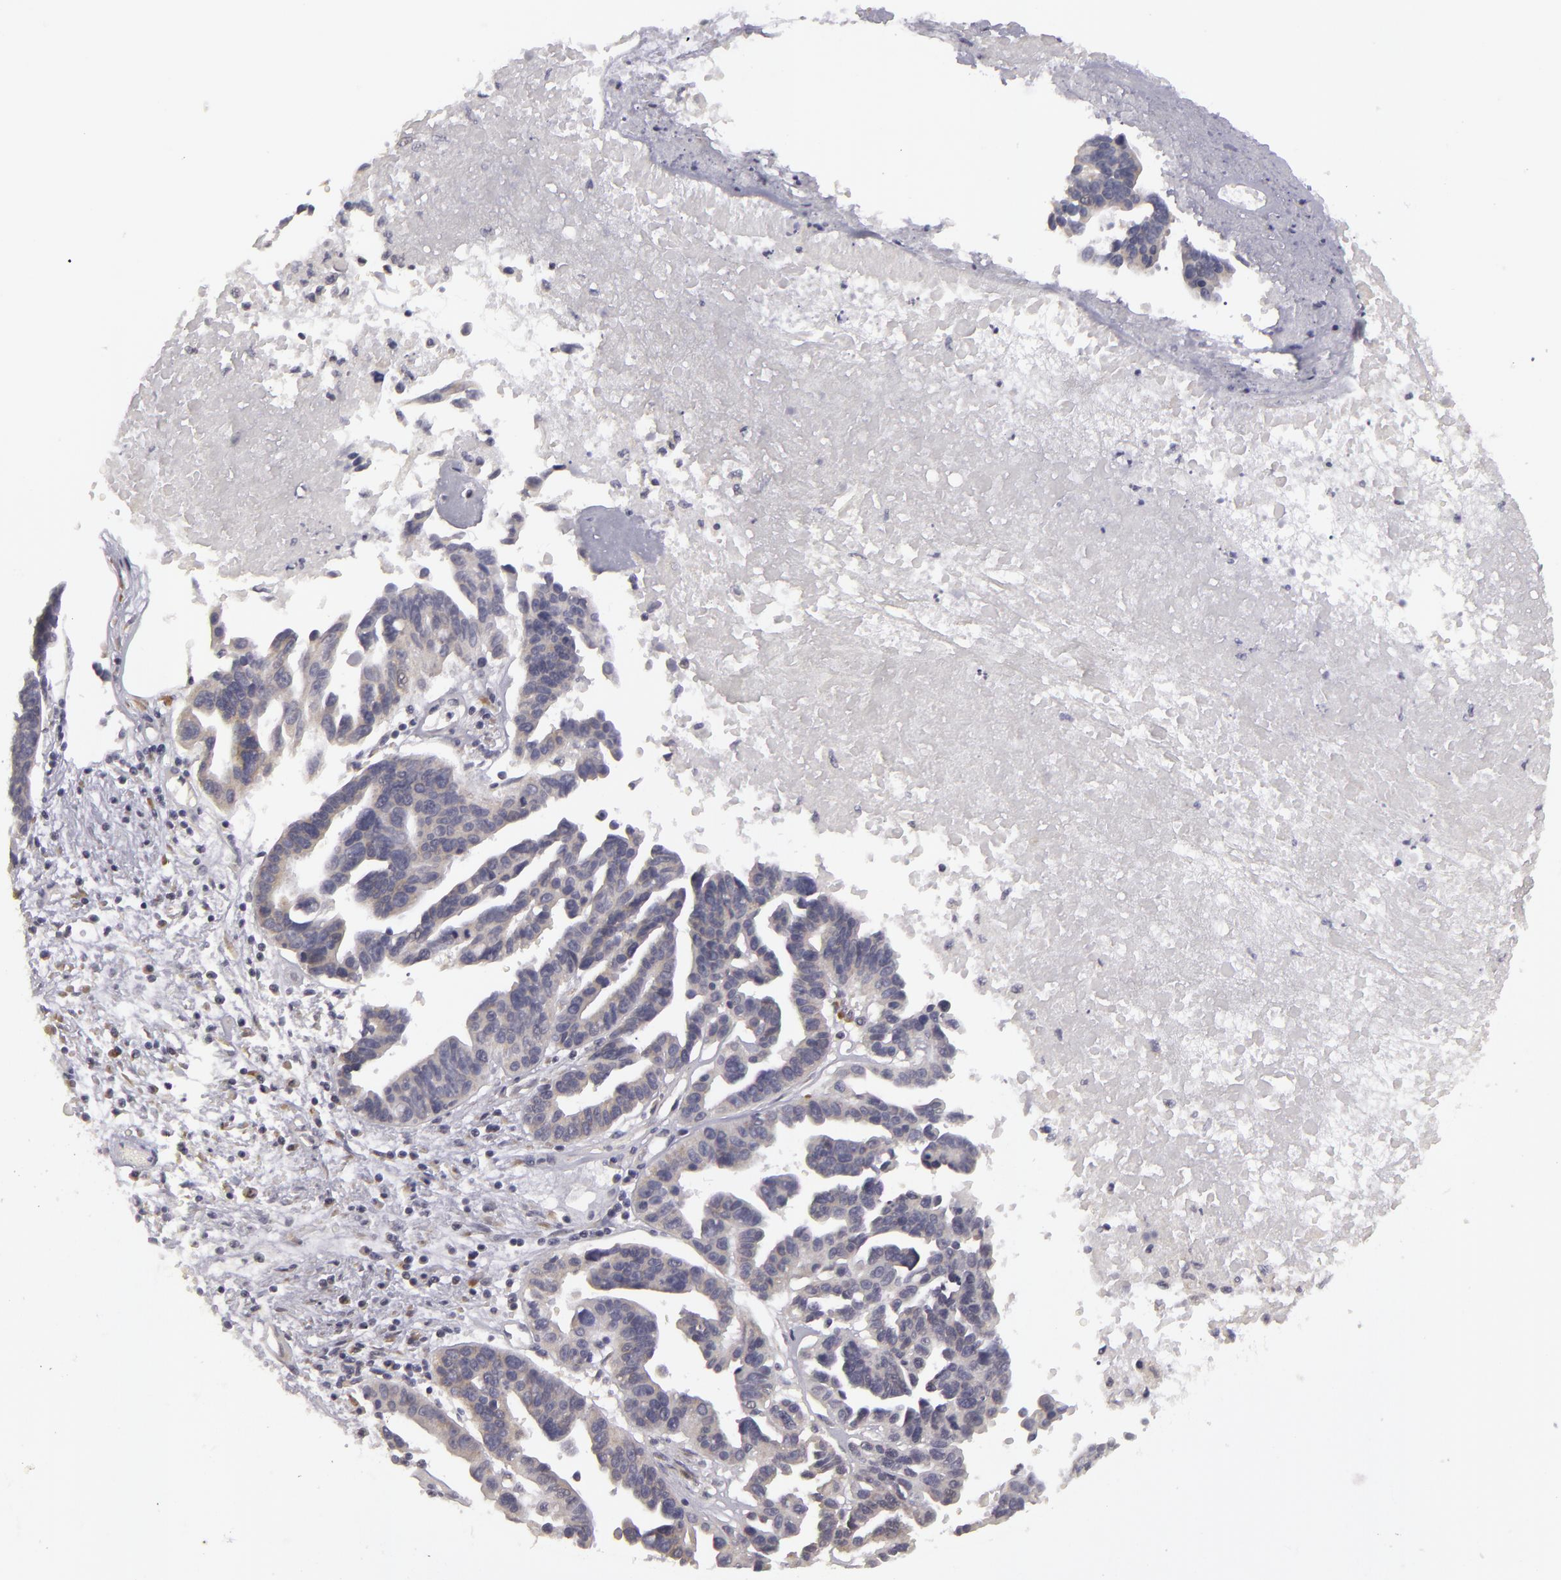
{"staining": {"intensity": "weak", "quantity": "<25%", "location": "cytoplasmic/membranous"}, "tissue": "ovarian cancer", "cell_type": "Tumor cells", "image_type": "cancer", "snomed": [{"axis": "morphology", "description": "Carcinoma, endometroid"}, {"axis": "morphology", "description": "Cystadenocarcinoma, serous, NOS"}, {"axis": "topography", "description": "Ovary"}], "caption": "Immunohistochemistry micrograph of neoplastic tissue: serous cystadenocarcinoma (ovarian) stained with DAB (3,3'-diaminobenzidine) exhibits no significant protein positivity in tumor cells.", "gene": "ATP2B3", "patient": {"sex": "female", "age": 45}}